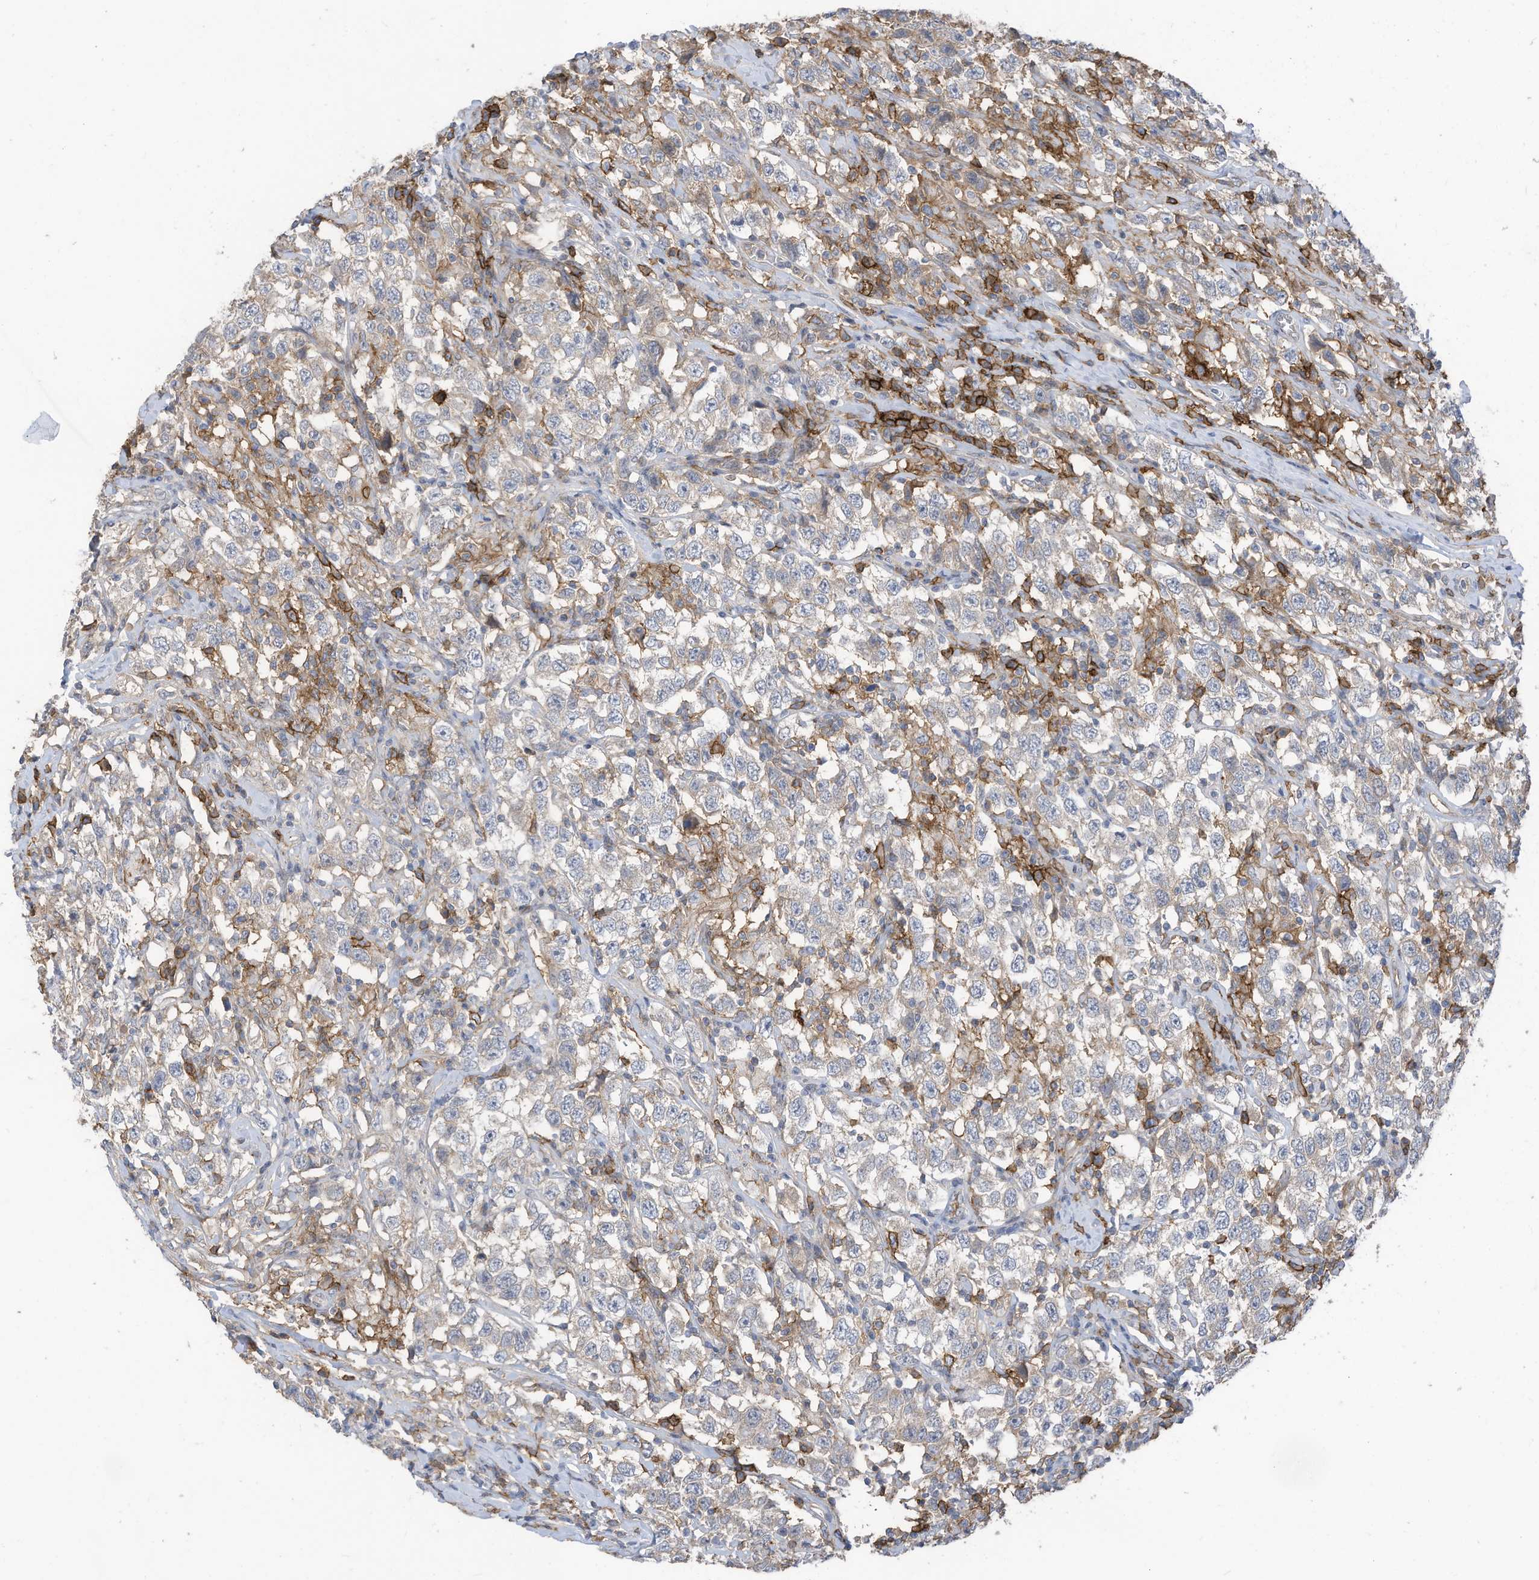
{"staining": {"intensity": "negative", "quantity": "none", "location": "none"}, "tissue": "testis cancer", "cell_type": "Tumor cells", "image_type": "cancer", "snomed": [{"axis": "morphology", "description": "Seminoma, NOS"}, {"axis": "topography", "description": "Testis"}], "caption": "DAB immunohistochemical staining of testis cancer exhibits no significant expression in tumor cells. Brightfield microscopy of IHC stained with DAB (brown) and hematoxylin (blue), captured at high magnification.", "gene": "SLC1A5", "patient": {"sex": "male", "age": 41}}